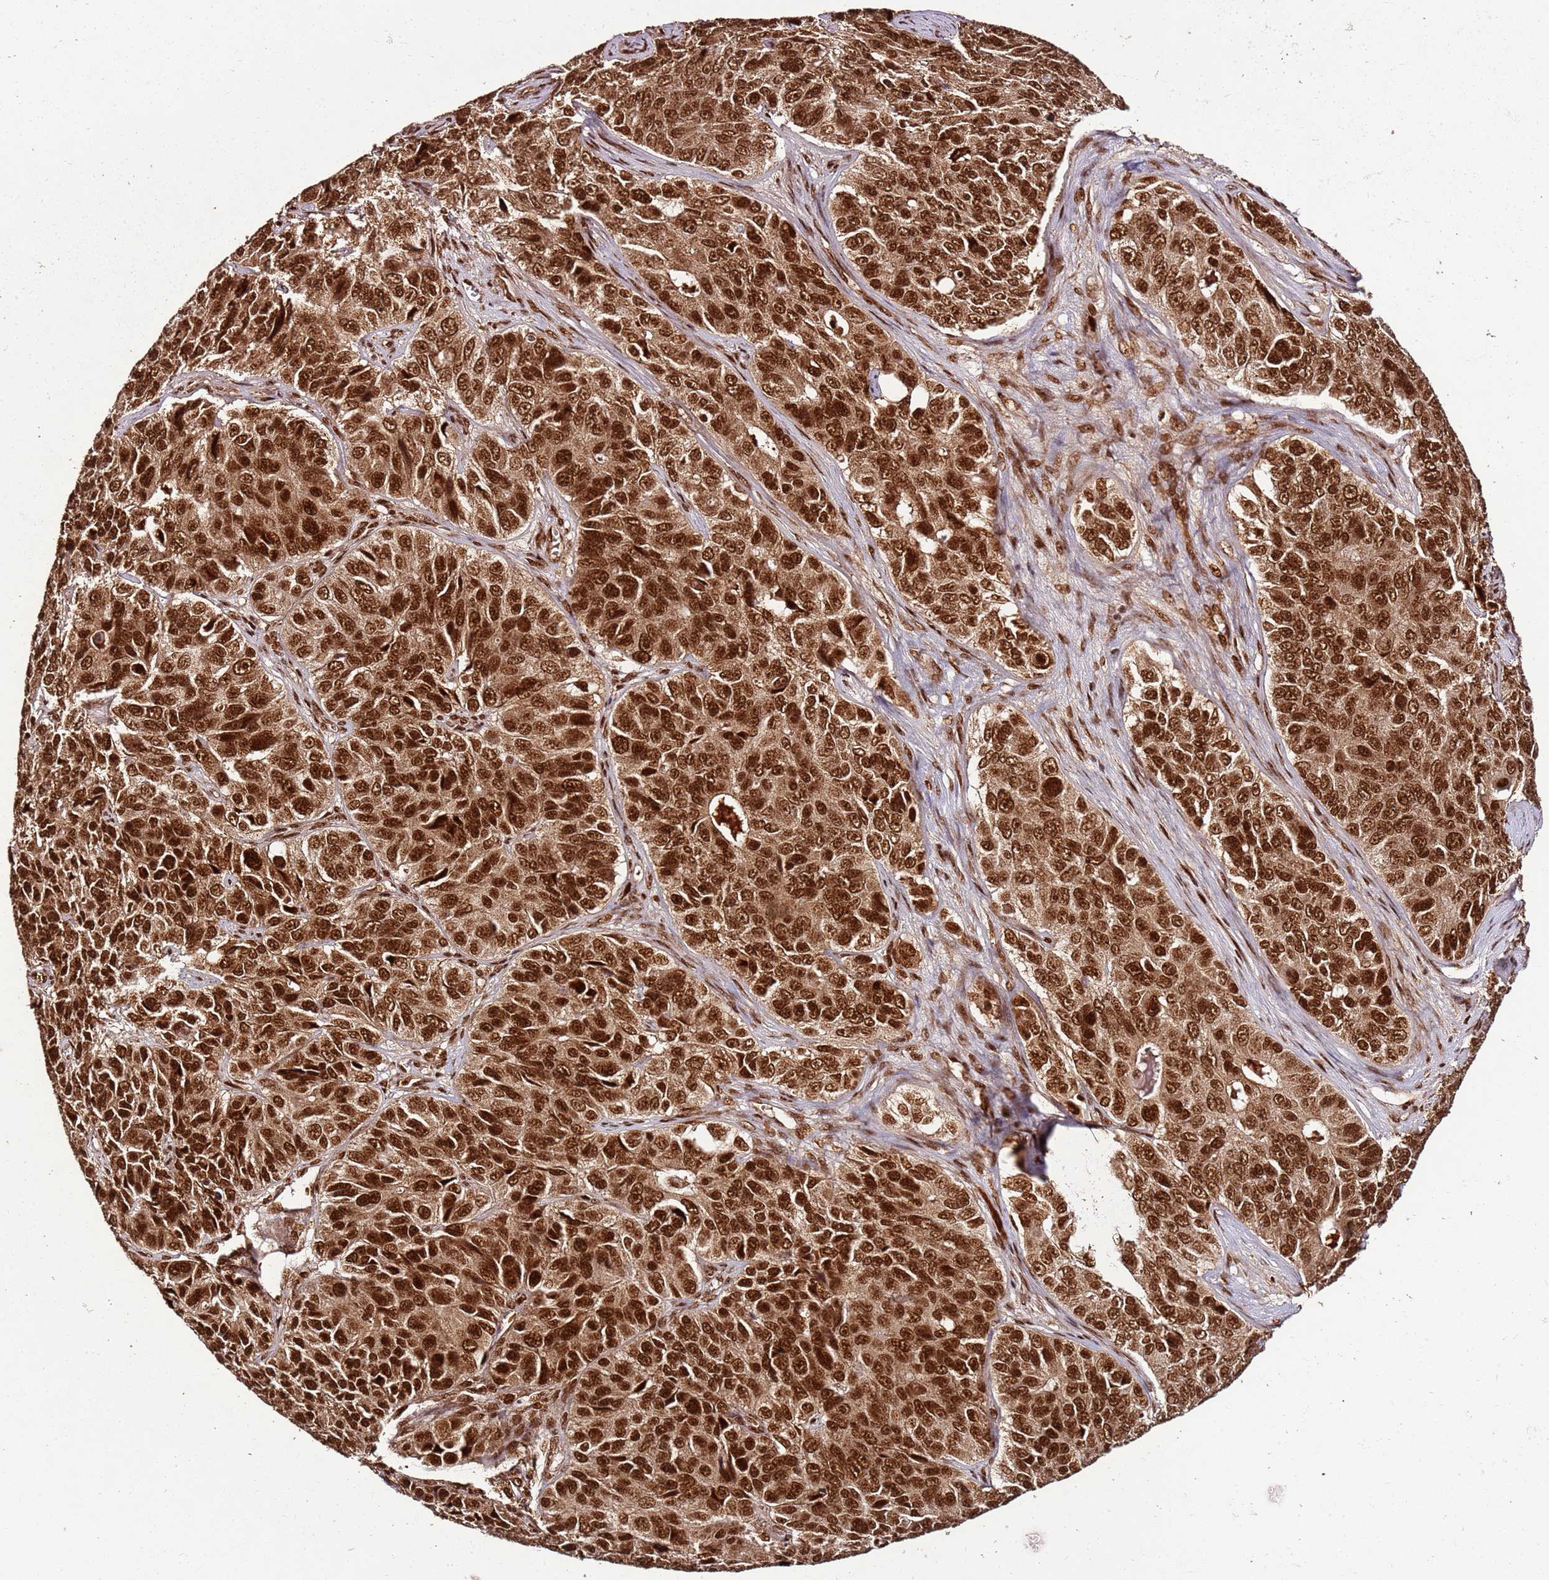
{"staining": {"intensity": "strong", "quantity": ">75%", "location": "nuclear"}, "tissue": "ovarian cancer", "cell_type": "Tumor cells", "image_type": "cancer", "snomed": [{"axis": "morphology", "description": "Carcinoma, endometroid"}, {"axis": "topography", "description": "Ovary"}], "caption": "Immunohistochemistry micrograph of neoplastic tissue: endometroid carcinoma (ovarian) stained using IHC demonstrates high levels of strong protein expression localized specifically in the nuclear of tumor cells, appearing as a nuclear brown color.", "gene": "XRN2", "patient": {"sex": "female", "age": 51}}